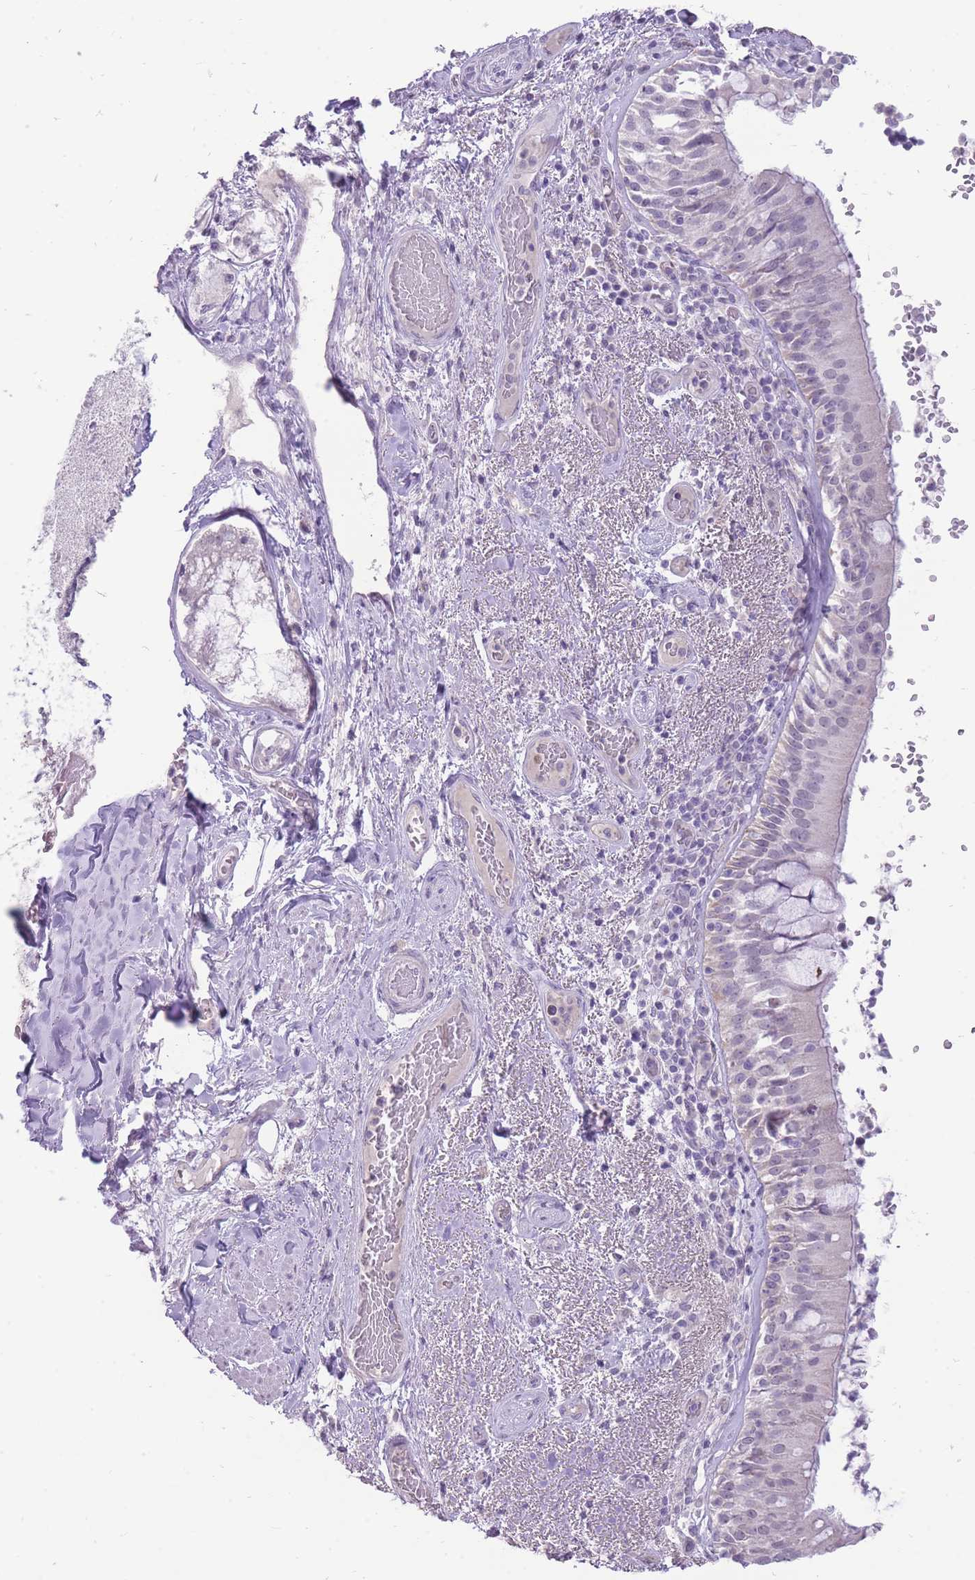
{"staining": {"intensity": "negative", "quantity": "none", "location": "none"}, "tissue": "bronchus", "cell_type": "Respiratory epithelial cells", "image_type": "normal", "snomed": [{"axis": "morphology", "description": "Normal tissue, NOS"}, {"axis": "topography", "description": "Cartilage tissue"}, {"axis": "topography", "description": "Bronchus"}], "caption": "A histopathology image of bronchus stained for a protein displays no brown staining in respiratory epithelial cells. (DAB immunohistochemistry visualized using brightfield microscopy, high magnification).", "gene": "ERICH4", "patient": {"sex": "male", "age": 63}}